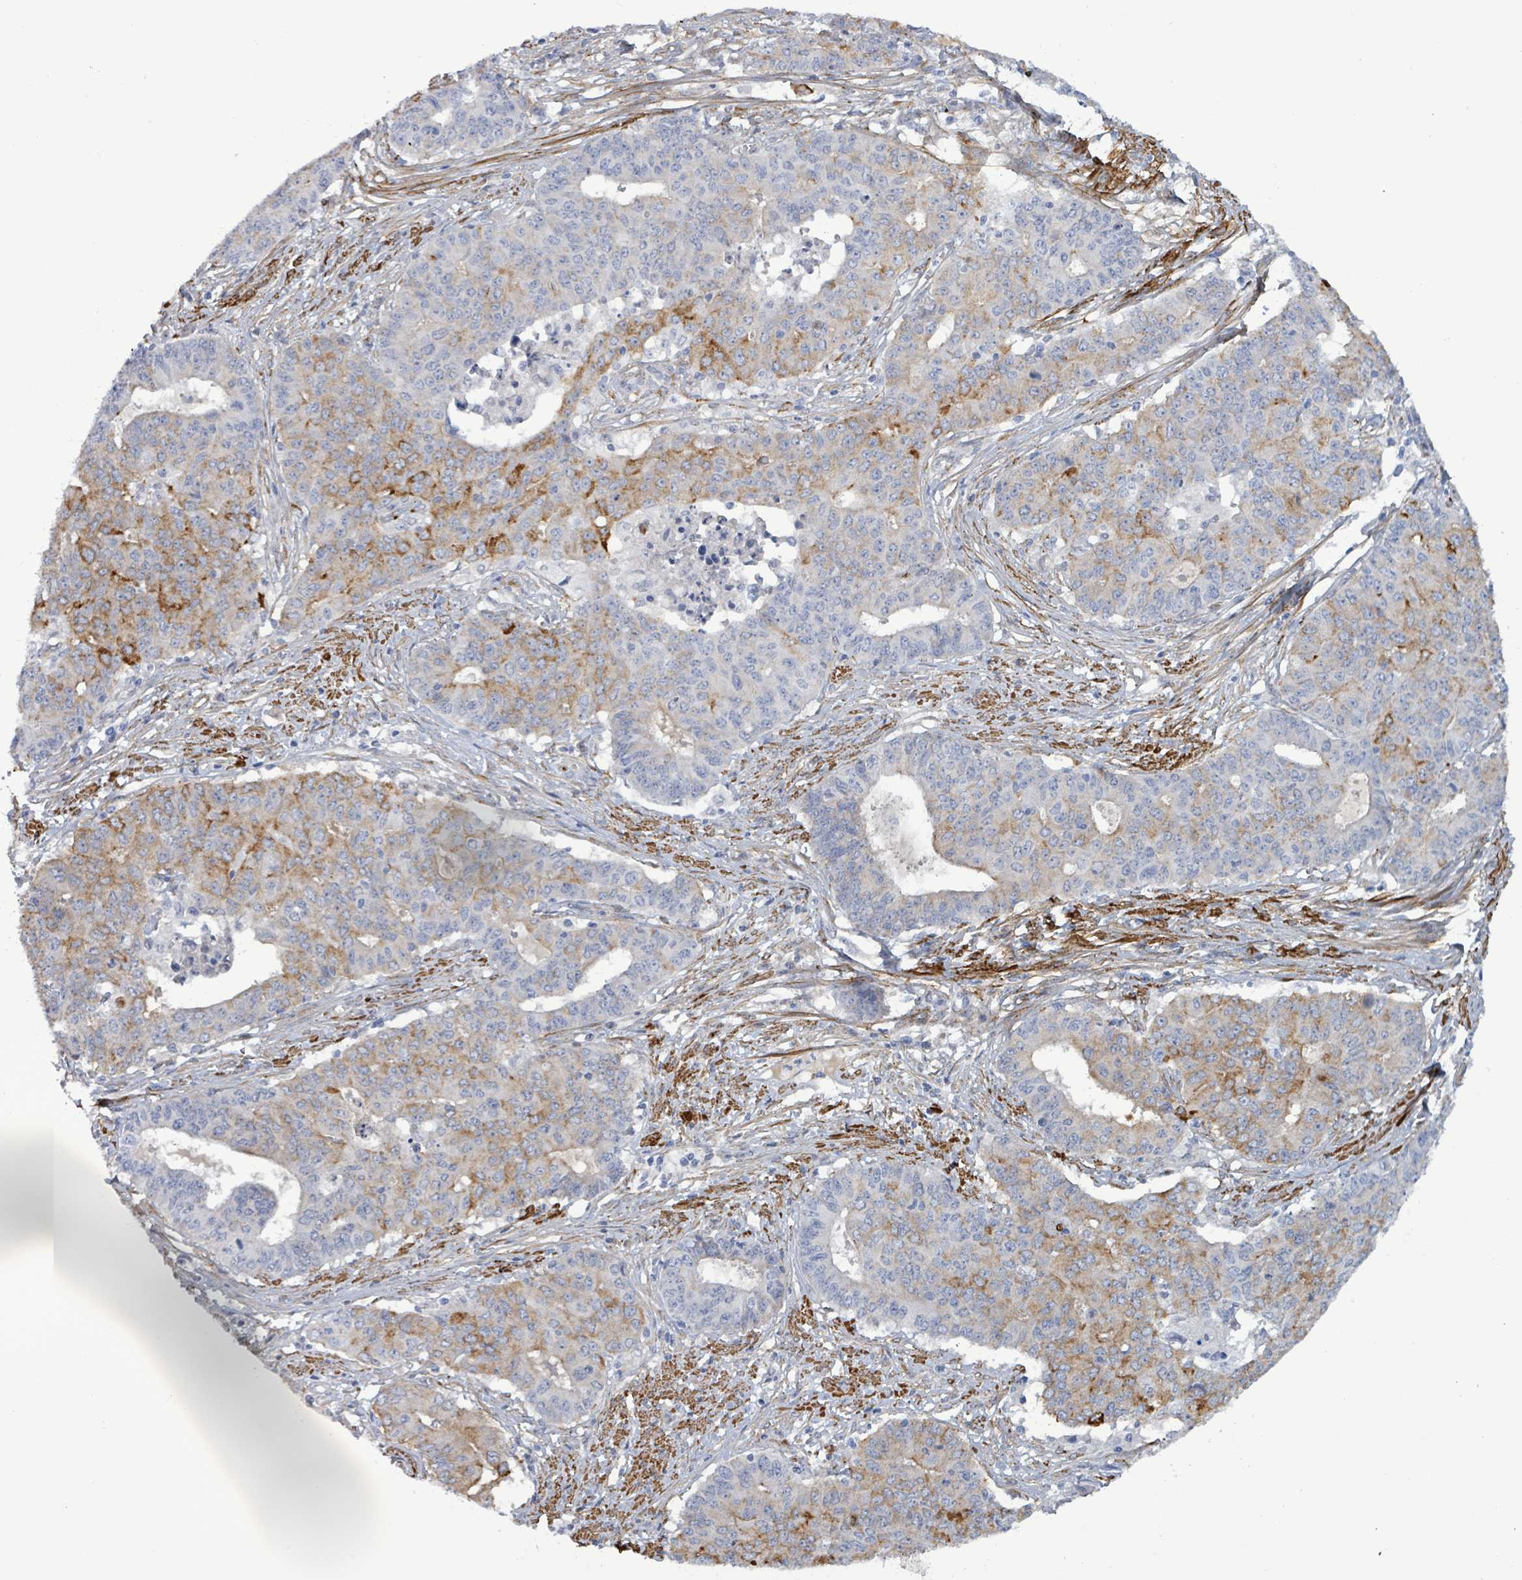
{"staining": {"intensity": "moderate", "quantity": "<25%", "location": "cytoplasmic/membranous"}, "tissue": "endometrial cancer", "cell_type": "Tumor cells", "image_type": "cancer", "snomed": [{"axis": "morphology", "description": "Adenocarcinoma, NOS"}, {"axis": "topography", "description": "Endometrium"}], "caption": "The image exhibits staining of endometrial cancer (adenocarcinoma), revealing moderate cytoplasmic/membranous protein expression (brown color) within tumor cells.", "gene": "DMRTC1B", "patient": {"sex": "female", "age": 59}}